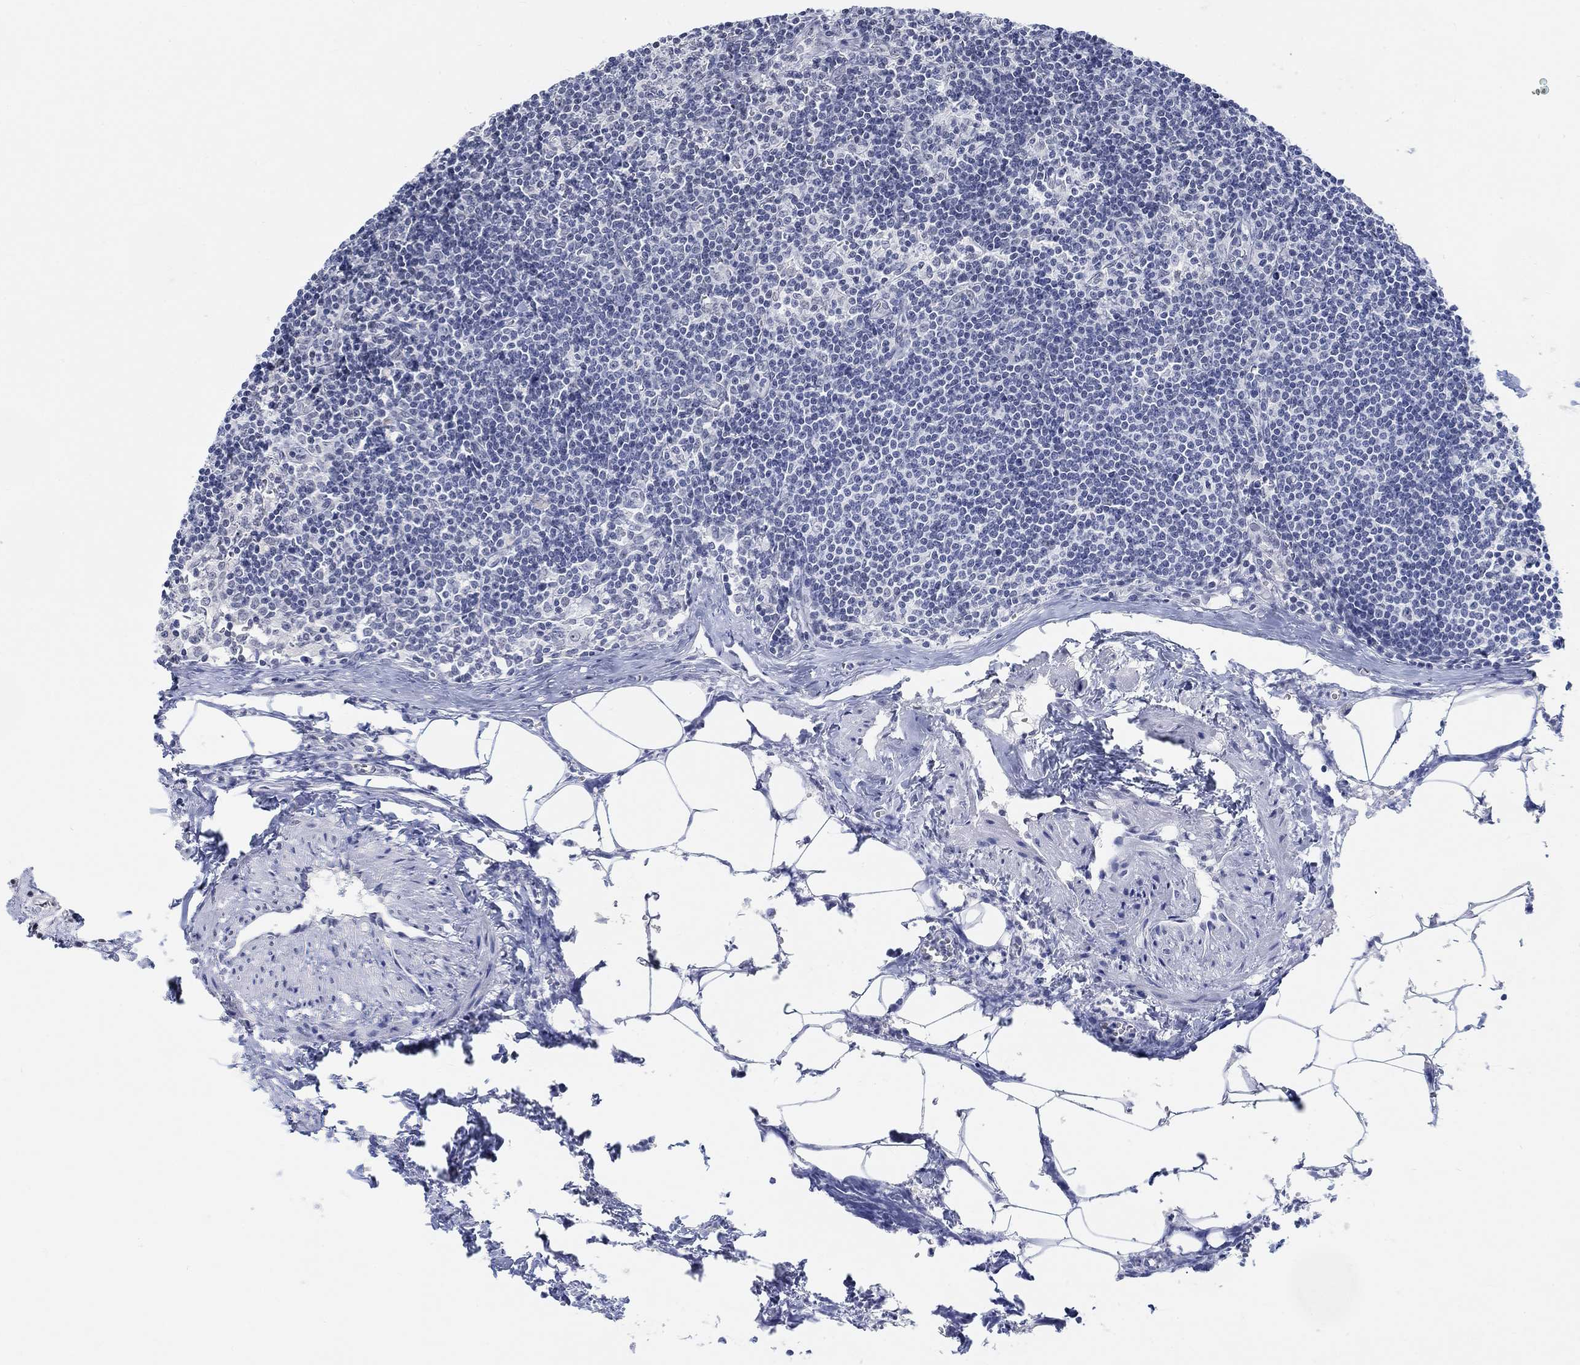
{"staining": {"intensity": "negative", "quantity": "none", "location": "none"}, "tissue": "lymph node", "cell_type": "Germinal center cells", "image_type": "normal", "snomed": [{"axis": "morphology", "description": "Normal tissue, NOS"}, {"axis": "topography", "description": "Lymph node"}], "caption": "High power microscopy image of an immunohistochemistry (IHC) histopathology image of unremarkable lymph node, revealing no significant staining in germinal center cells.", "gene": "PURG", "patient": {"sex": "female", "age": 51}}